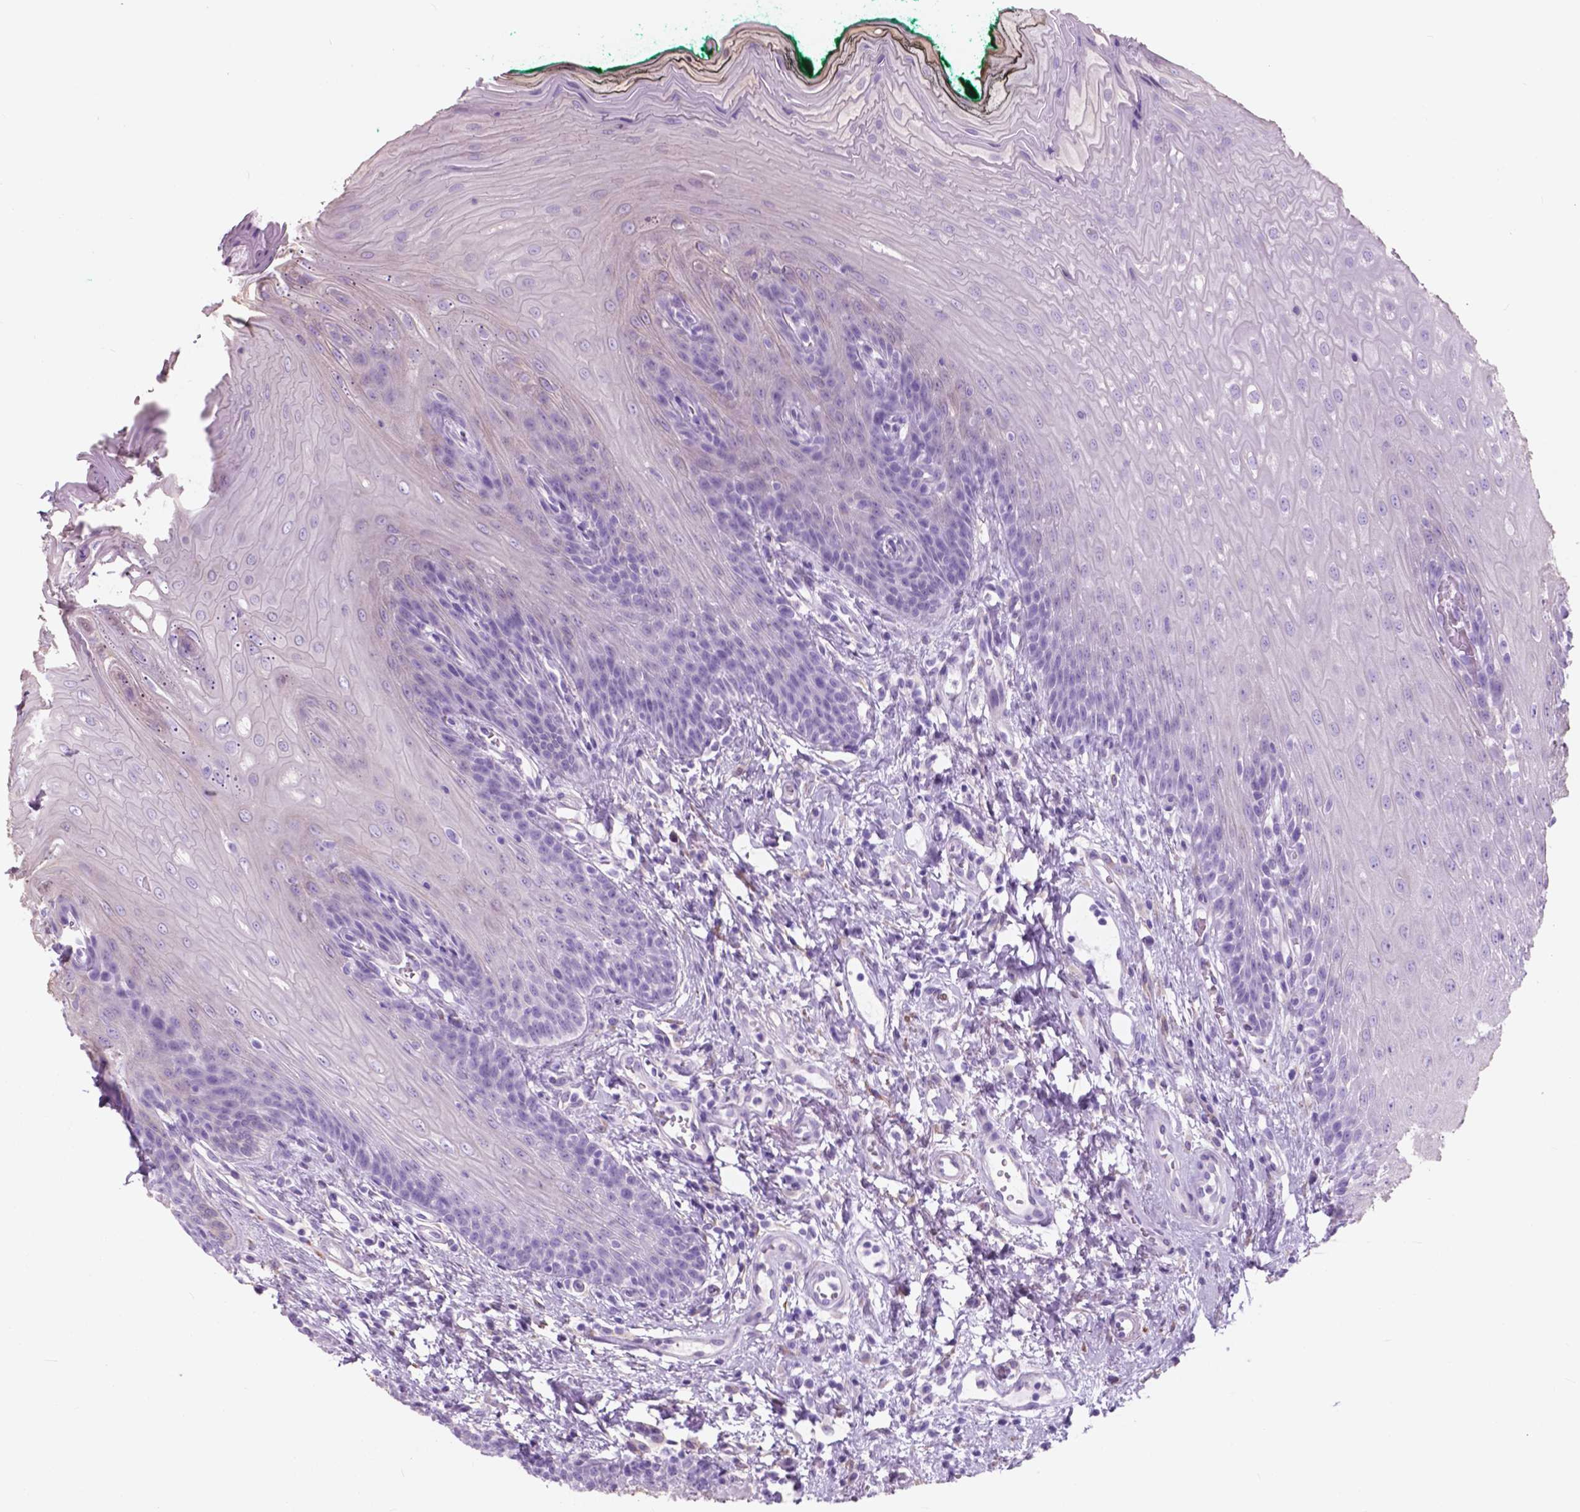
{"staining": {"intensity": "negative", "quantity": "none", "location": "none"}, "tissue": "oral mucosa", "cell_type": "Squamous epithelial cells", "image_type": "normal", "snomed": [{"axis": "morphology", "description": "Normal tissue, NOS"}, {"axis": "topography", "description": "Oral tissue"}], "caption": "Immunohistochemistry (IHC) photomicrograph of normal human oral mucosa stained for a protein (brown), which exhibits no positivity in squamous epithelial cells.", "gene": "FXYD2", "patient": {"sex": "female", "age": 68}}